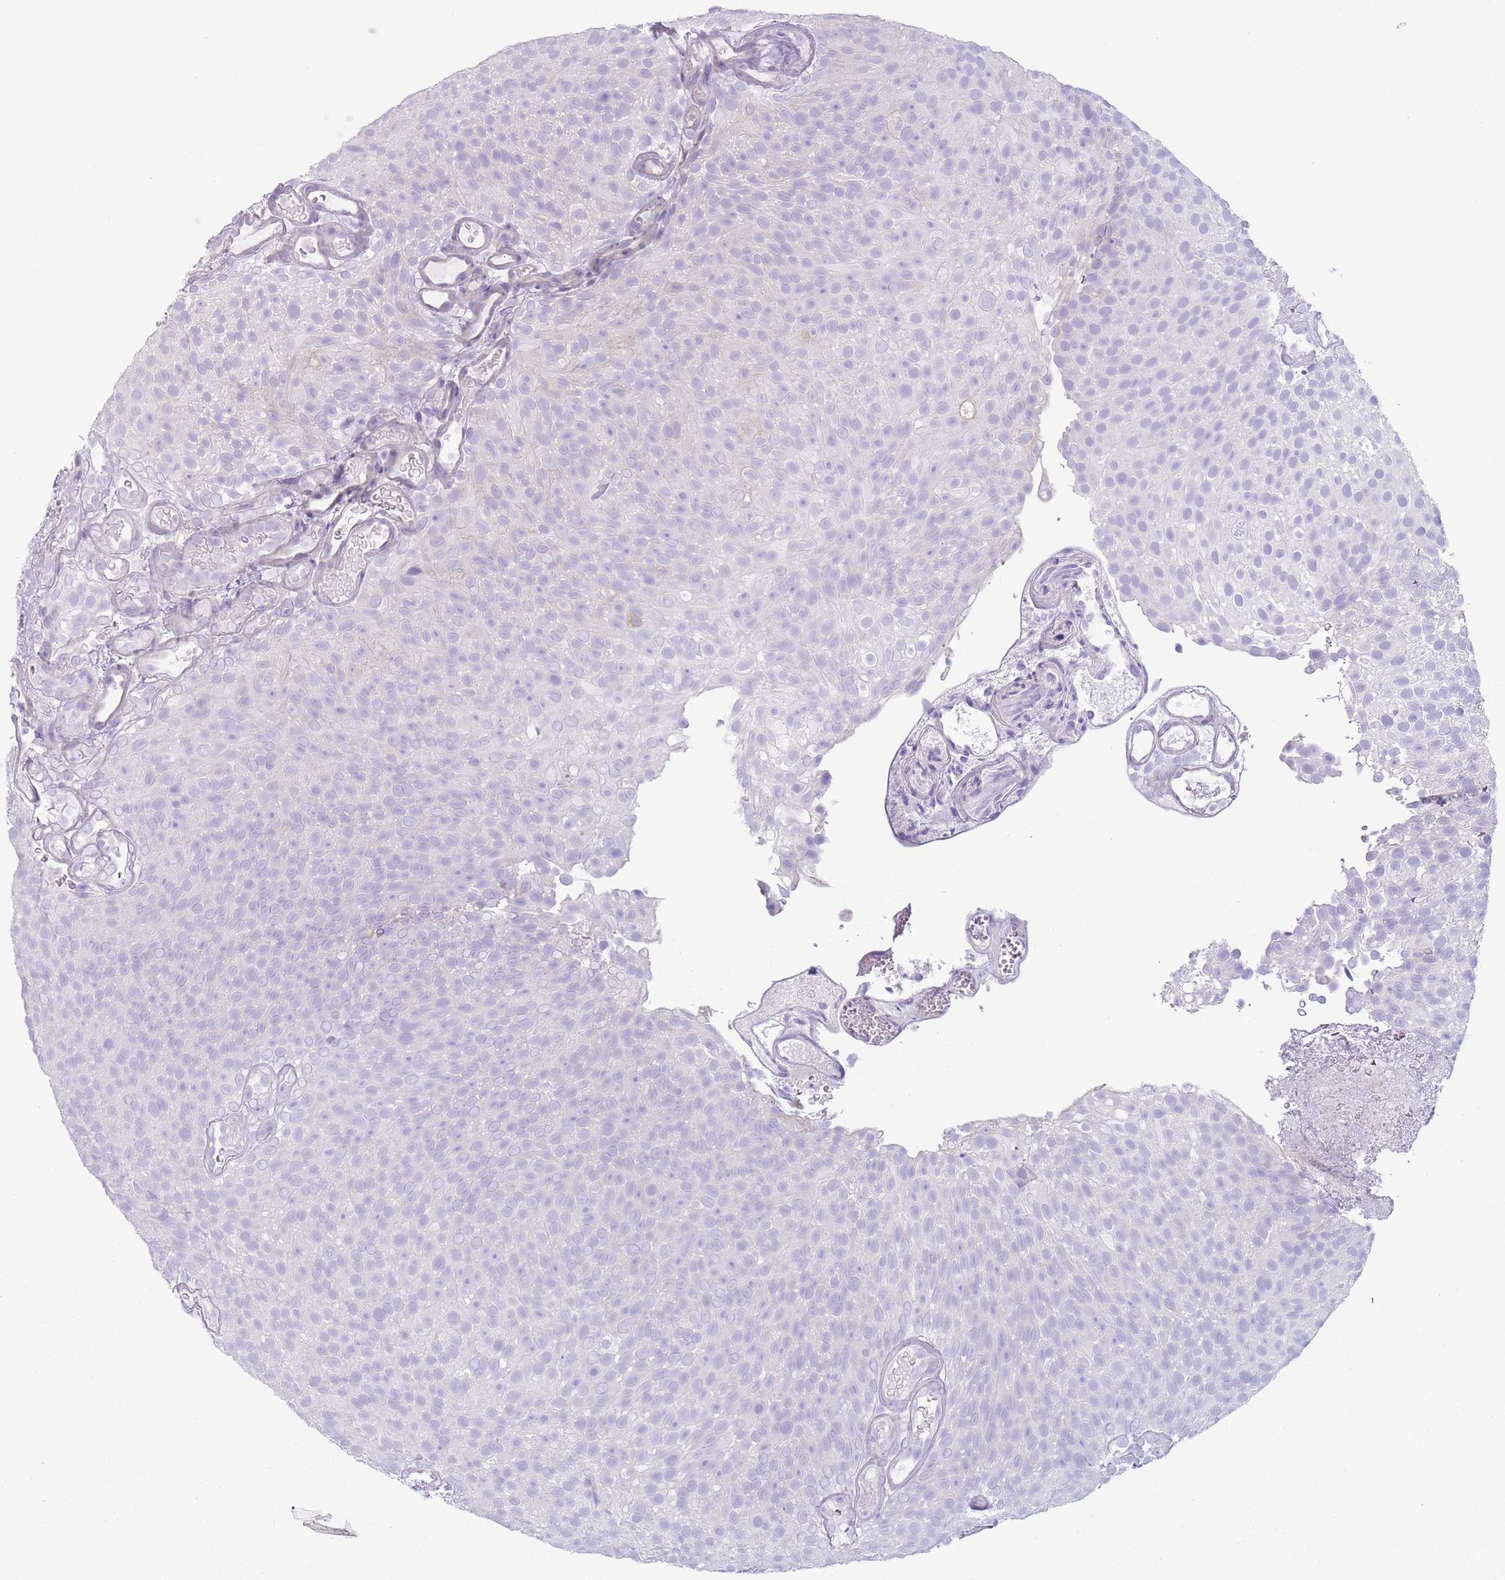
{"staining": {"intensity": "negative", "quantity": "none", "location": "none"}, "tissue": "urothelial cancer", "cell_type": "Tumor cells", "image_type": "cancer", "snomed": [{"axis": "morphology", "description": "Urothelial carcinoma, Low grade"}, {"axis": "topography", "description": "Urinary bladder"}], "caption": "This is an immunohistochemistry (IHC) photomicrograph of low-grade urothelial carcinoma. There is no positivity in tumor cells.", "gene": "CD177", "patient": {"sex": "male", "age": 78}}